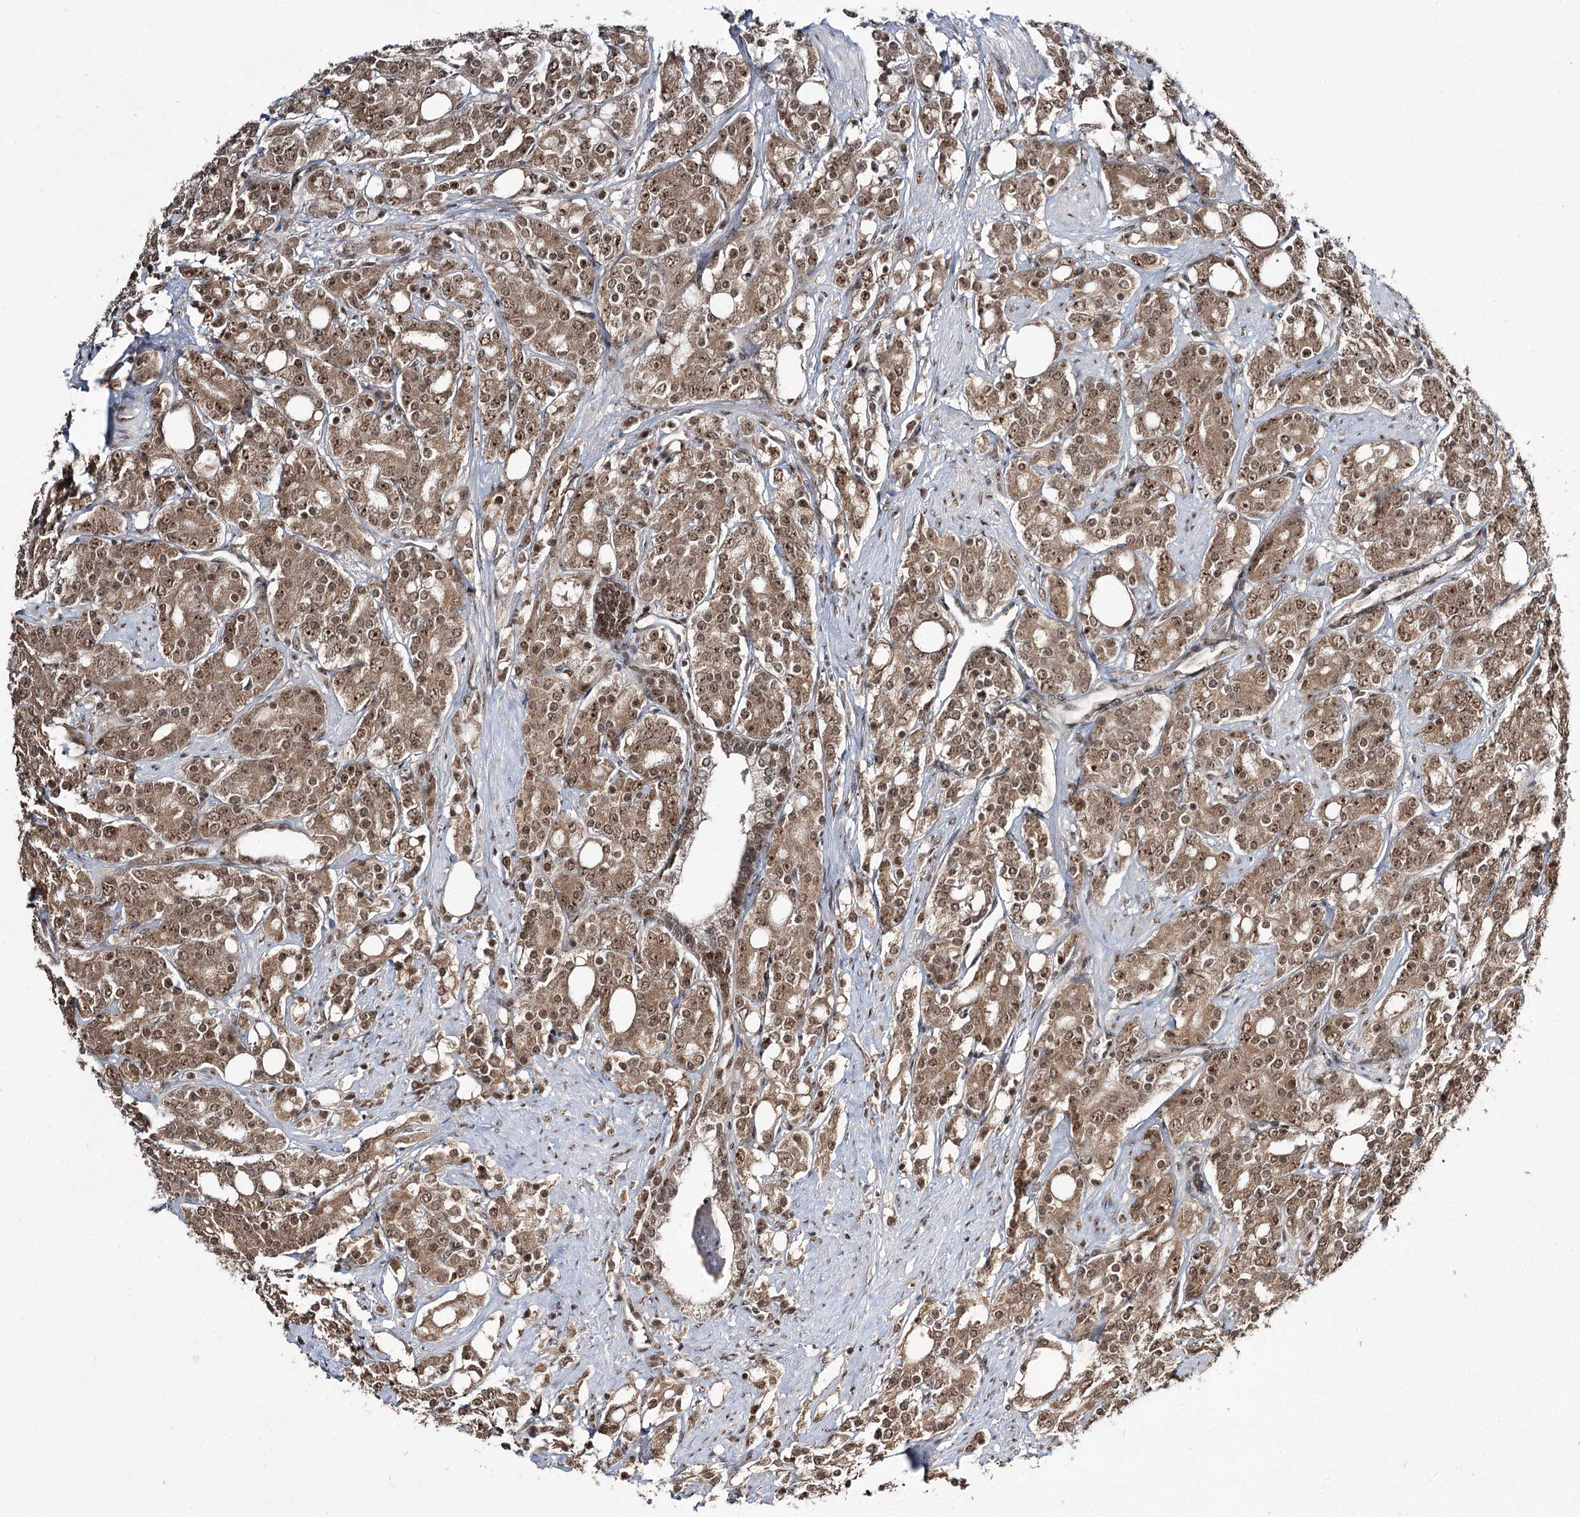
{"staining": {"intensity": "moderate", "quantity": ">75%", "location": "cytoplasmic/membranous,nuclear"}, "tissue": "prostate cancer", "cell_type": "Tumor cells", "image_type": "cancer", "snomed": [{"axis": "morphology", "description": "Adenocarcinoma, High grade"}, {"axis": "topography", "description": "Prostate"}], "caption": "The immunohistochemical stain labels moderate cytoplasmic/membranous and nuclear positivity in tumor cells of prostate cancer tissue.", "gene": "ERCC3", "patient": {"sex": "male", "age": 62}}